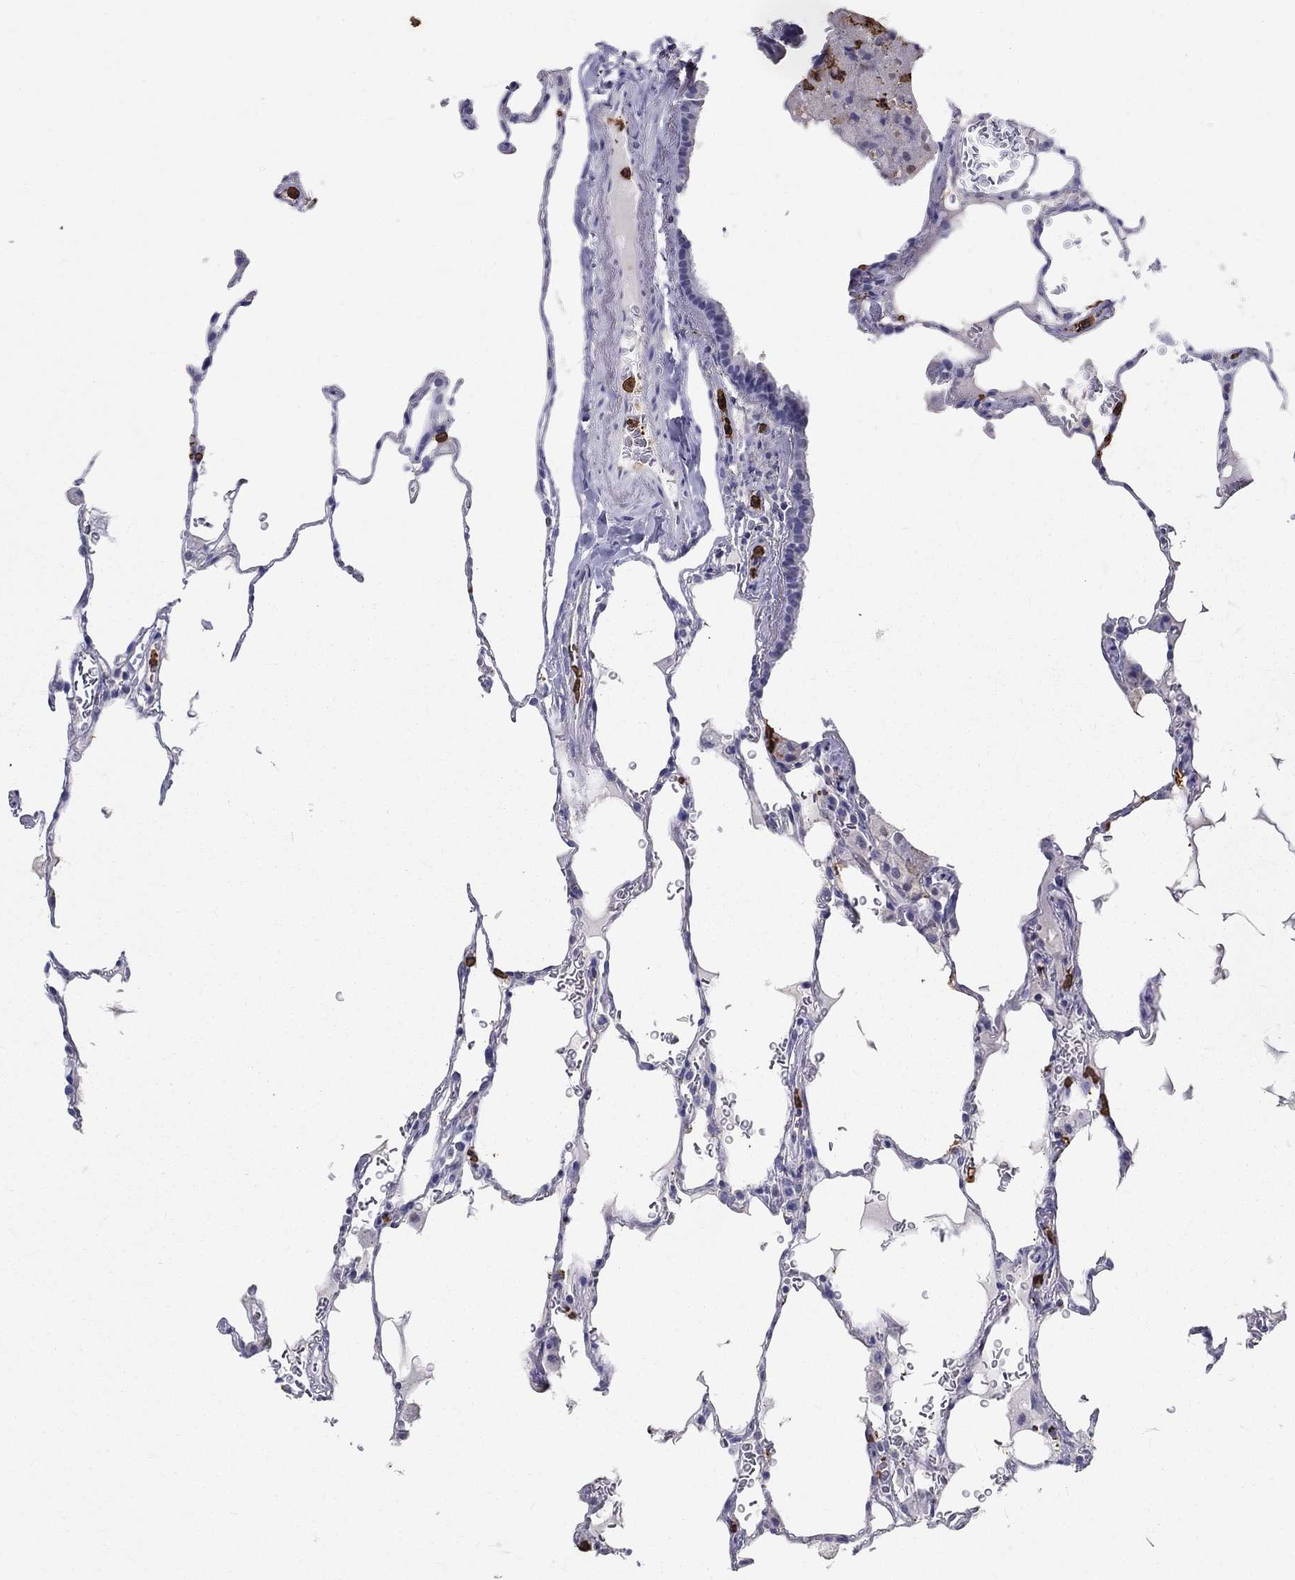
{"staining": {"intensity": "negative", "quantity": "none", "location": "none"}, "tissue": "lung", "cell_type": "Alveolar cells", "image_type": "normal", "snomed": [{"axis": "morphology", "description": "Normal tissue, NOS"}, {"axis": "morphology", "description": "Adenocarcinoma, metastatic, NOS"}, {"axis": "topography", "description": "Lung"}], "caption": "Protein analysis of unremarkable lung displays no significant positivity in alveolar cells. Nuclei are stained in blue.", "gene": "IGSF8", "patient": {"sex": "male", "age": 45}}